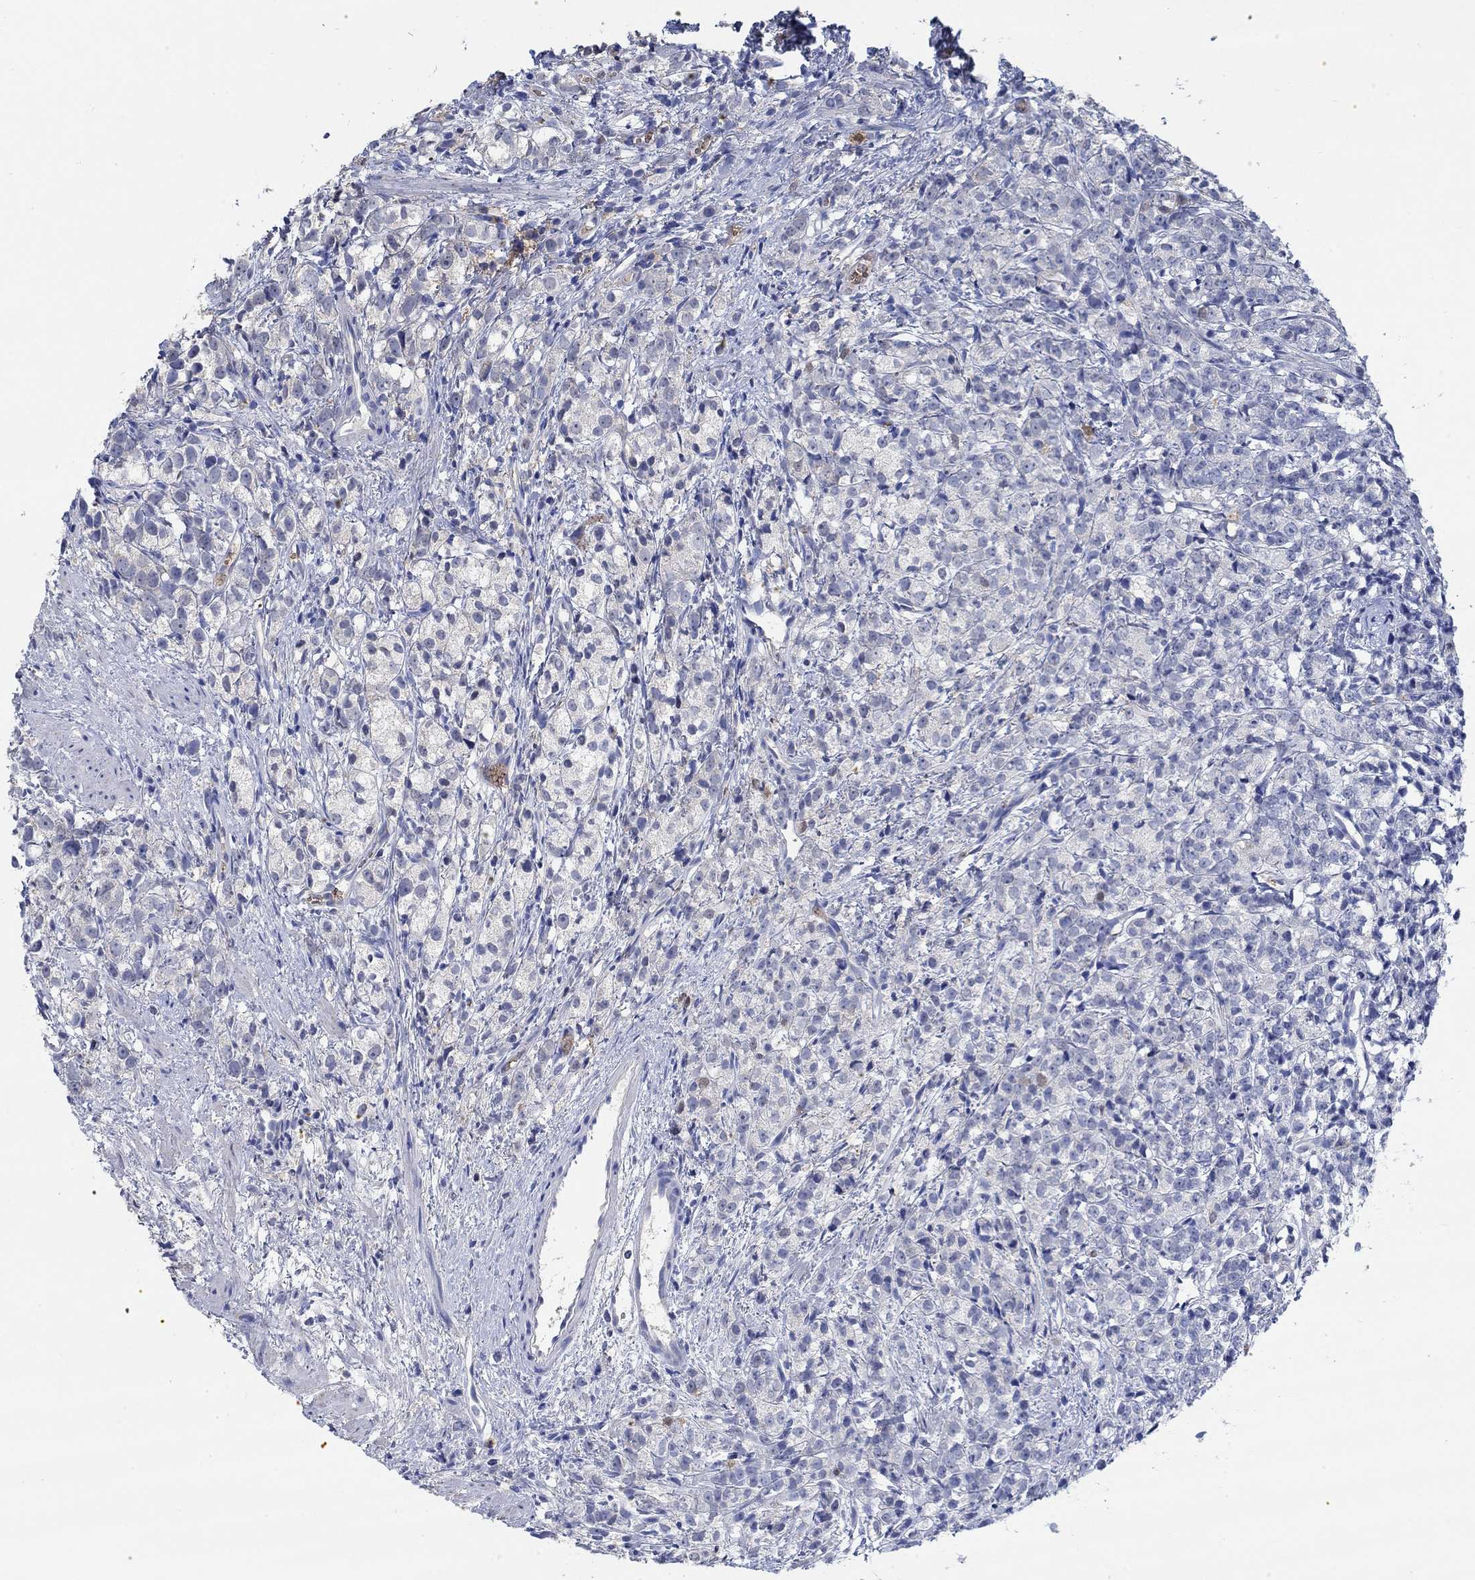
{"staining": {"intensity": "weak", "quantity": "25%-75%", "location": "cytoplasmic/membranous"}, "tissue": "prostate cancer", "cell_type": "Tumor cells", "image_type": "cancer", "snomed": [{"axis": "morphology", "description": "Adenocarcinoma, High grade"}, {"axis": "topography", "description": "Prostate"}], "caption": "Immunohistochemistry photomicrograph of human prostate cancer stained for a protein (brown), which exhibits low levels of weak cytoplasmic/membranous staining in approximately 25%-75% of tumor cells.", "gene": "MPP1", "patient": {"sex": "male", "age": 53}}